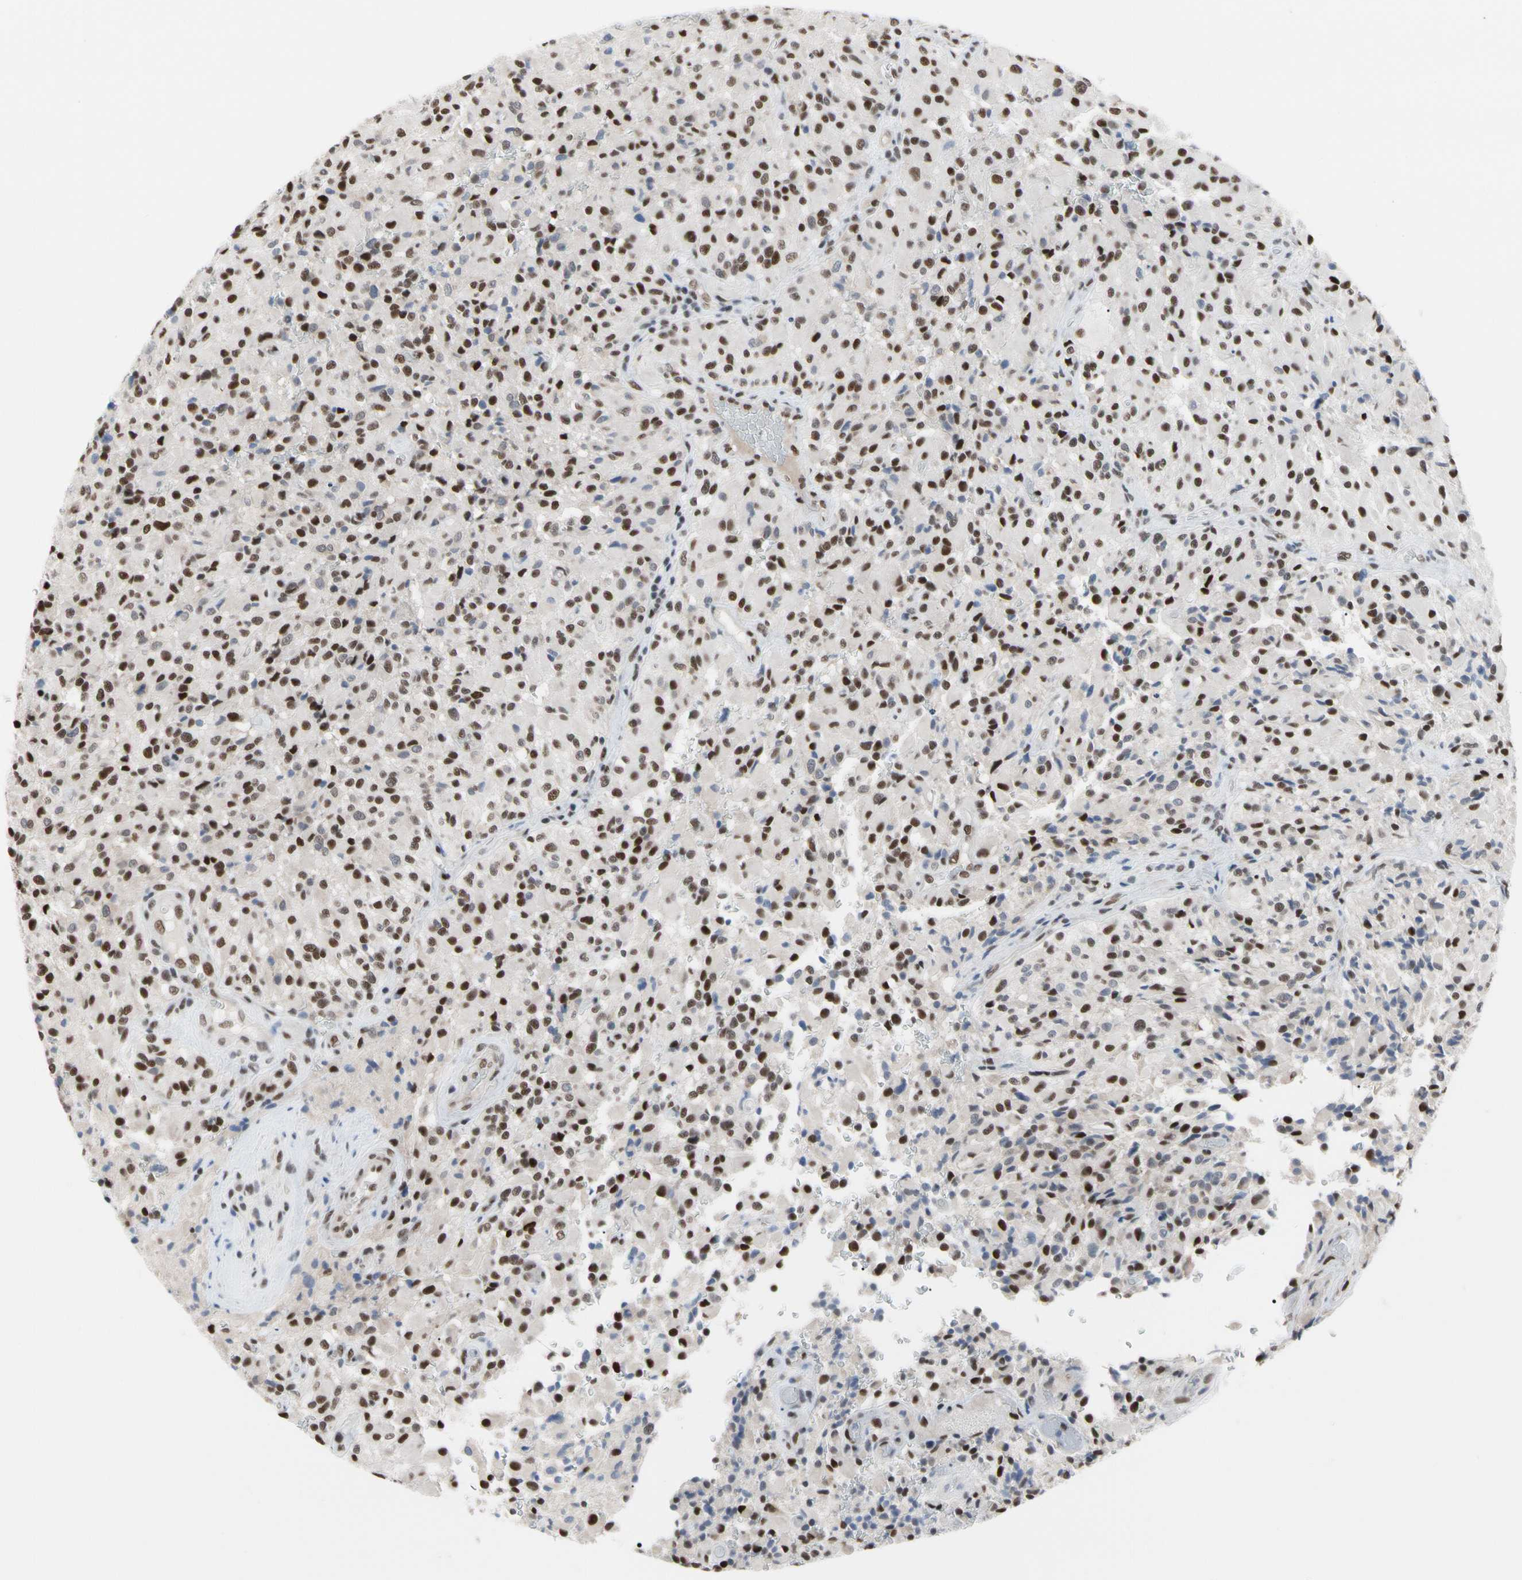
{"staining": {"intensity": "strong", "quantity": ">75%", "location": "nuclear"}, "tissue": "glioma", "cell_type": "Tumor cells", "image_type": "cancer", "snomed": [{"axis": "morphology", "description": "Glioma, malignant, High grade"}, {"axis": "topography", "description": "Brain"}], "caption": "Immunohistochemical staining of human malignant glioma (high-grade) displays high levels of strong nuclear expression in about >75% of tumor cells.", "gene": "FAM98B", "patient": {"sex": "male", "age": 71}}